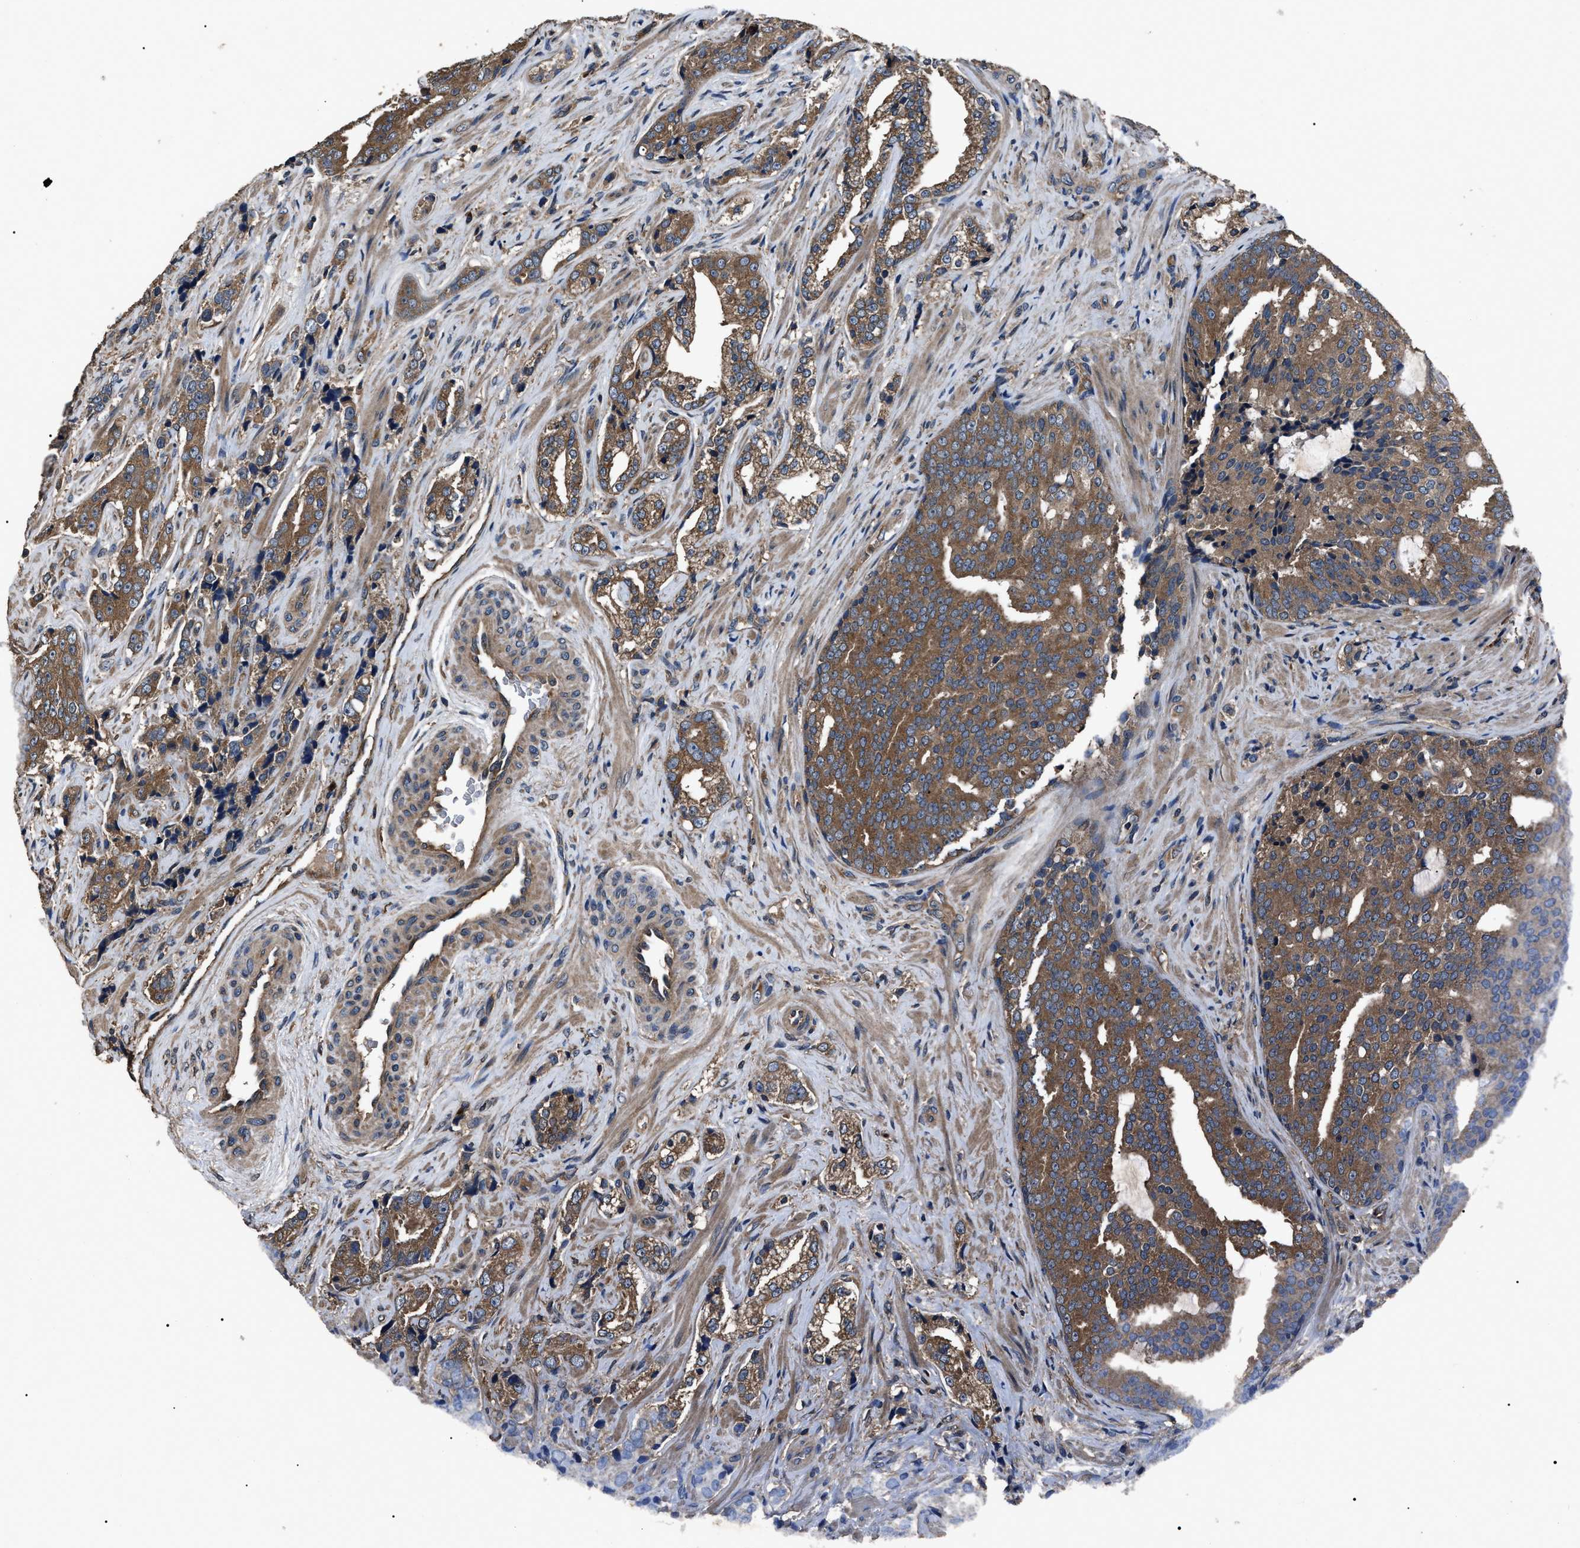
{"staining": {"intensity": "moderate", "quantity": ">75%", "location": "cytoplasmic/membranous"}, "tissue": "prostate cancer", "cell_type": "Tumor cells", "image_type": "cancer", "snomed": [{"axis": "morphology", "description": "Adenocarcinoma, High grade"}, {"axis": "topography", "description": "Prostate"}], "caption": "High-power microscopy captured an immunohistochemistry (IHC) micrograph of adenocarcinoma (high-grade) (prostate), revealing moderate cytoplasmic/membranous positivity in about >75% of tumor cells.", "gene": "RNF216", "patient": {"sex": "male", "age": 71}}